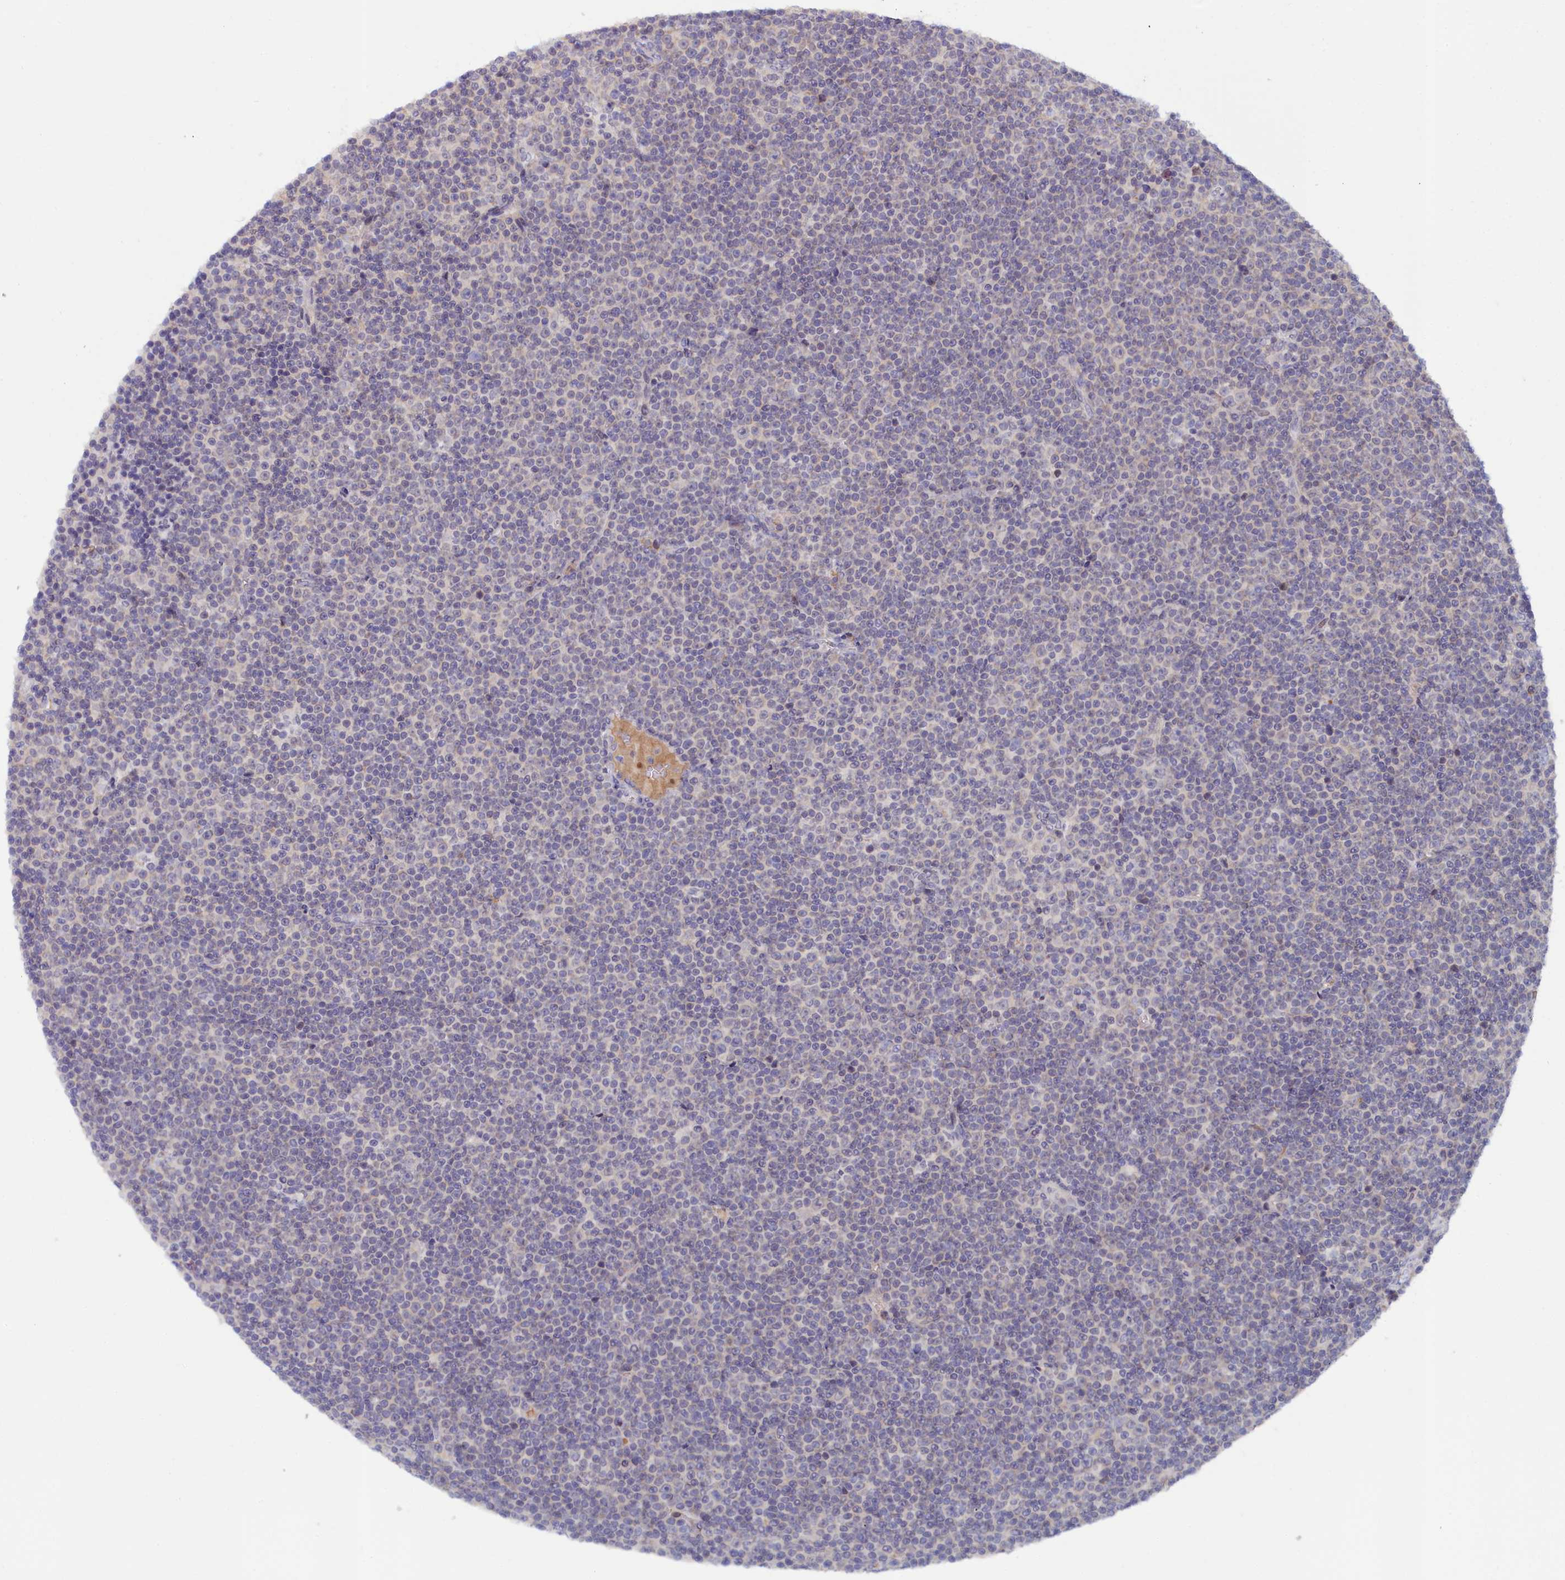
{"staining": {"intensity": "negative", "quantity": "none", "location": "none"}, "tissue": "lymphoma", "cell_type": "Tumor cells", "image_type": "cancer", "snomed": [{"axis": "morphology", "description": "Malignant lymphoma, non-Hodgkin's type, Low grade"}, {"axis": "topography", "description": "Lymph node"}], "caption": "There is no significant expression in tumor cells of lymphoma.", "gene": "KCTD18", "patient": {"sex": "female", "age": 67}}